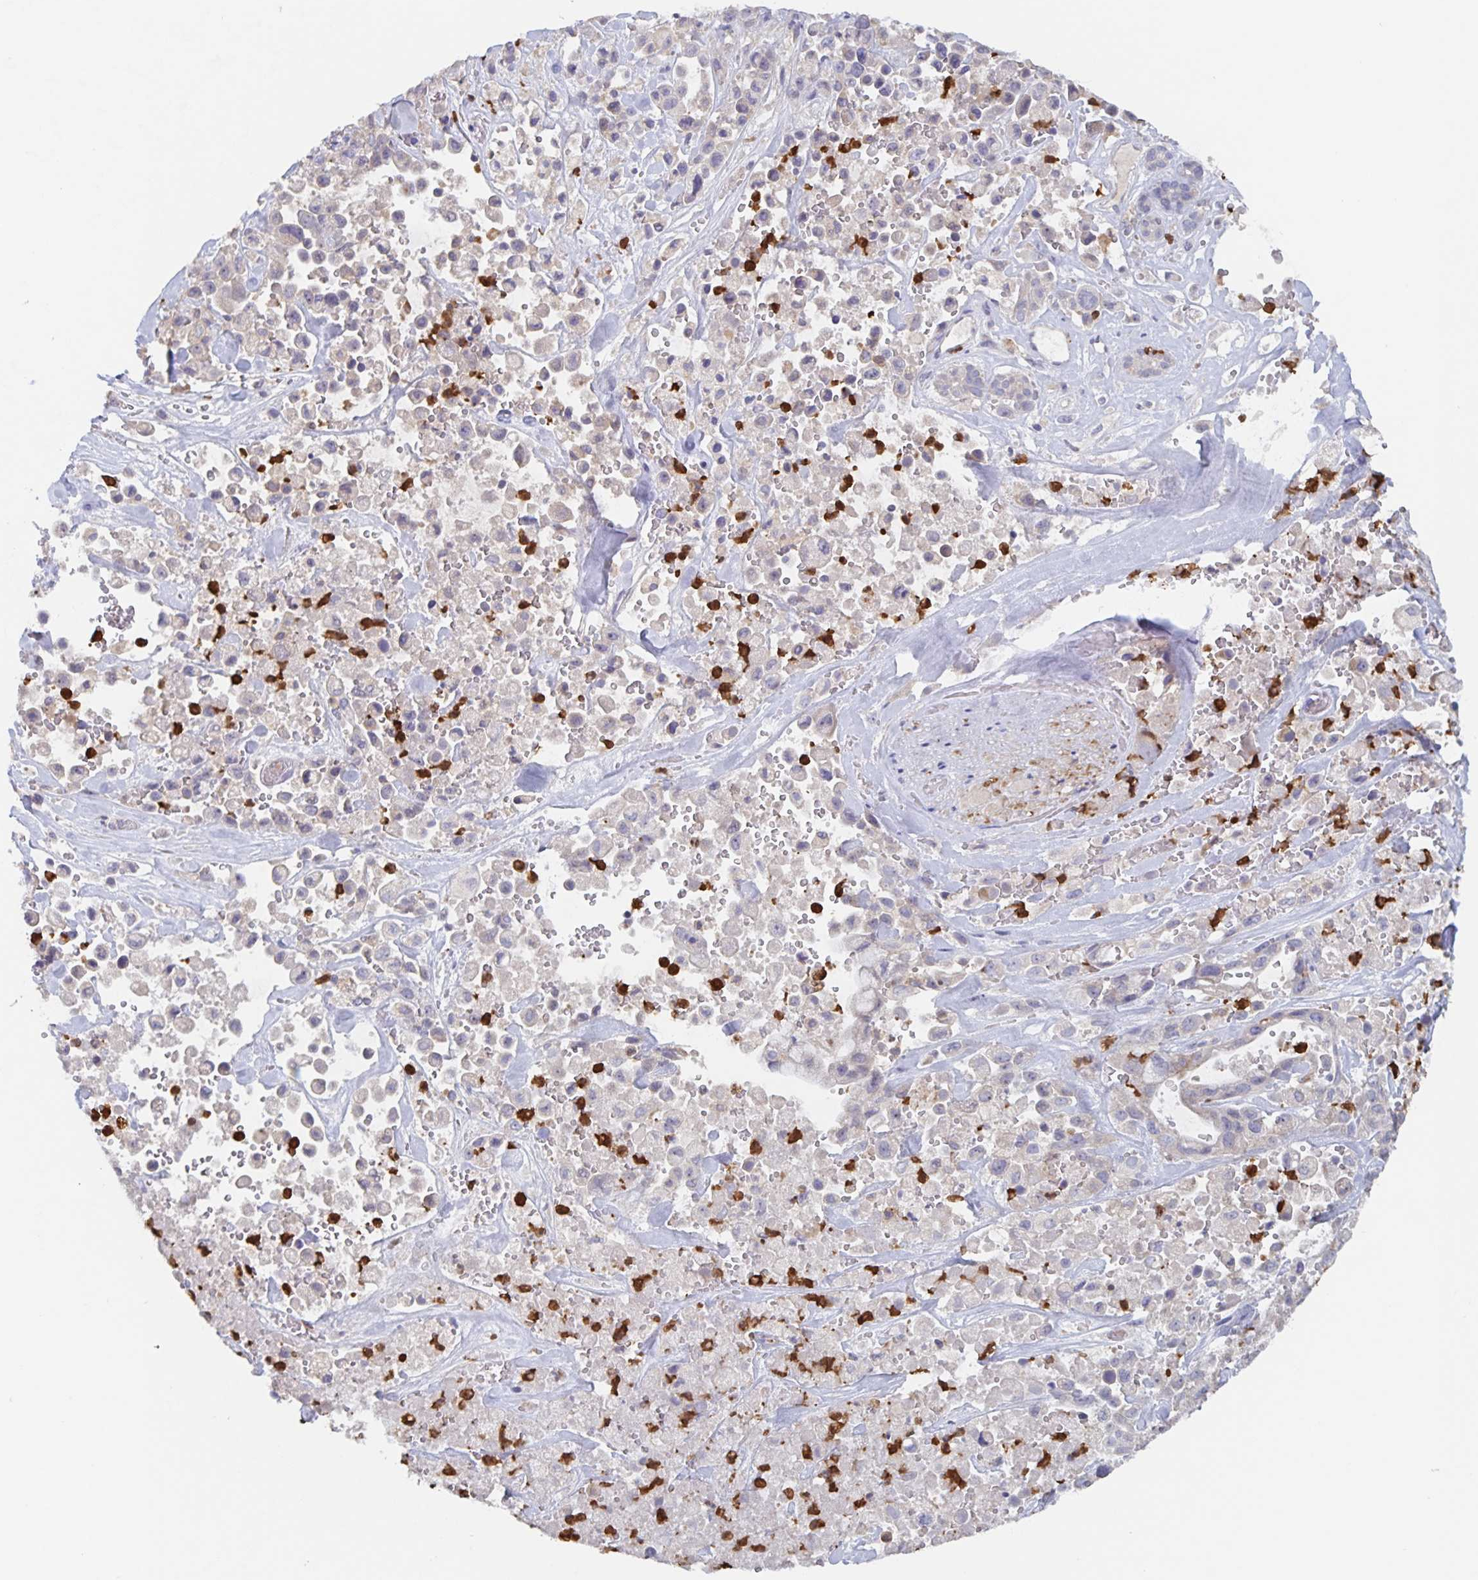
{"staining": {"intensity": "negative", "quantity": "none", "location": "none"}, "tissue": "pancreatic cancer", "cell_type": "Tumor cells", "image_type": "cancer", "snomed": [{"axis": "morphology", "description": "Adenocarcinoma, NOS"}, {"axis": "topography", "description": "Pancreas"}], "caption": "The histopathology image demonstrates no staining of tumor cells in pancreatic adenocarcinoma. (DAB (3,3'-diaminobenzidine) immunohistochemistry (IHC) with hematoxylin counter stain).", "gene": "CDC42BPG", "patient": {"sex": "male", "age": 44}}